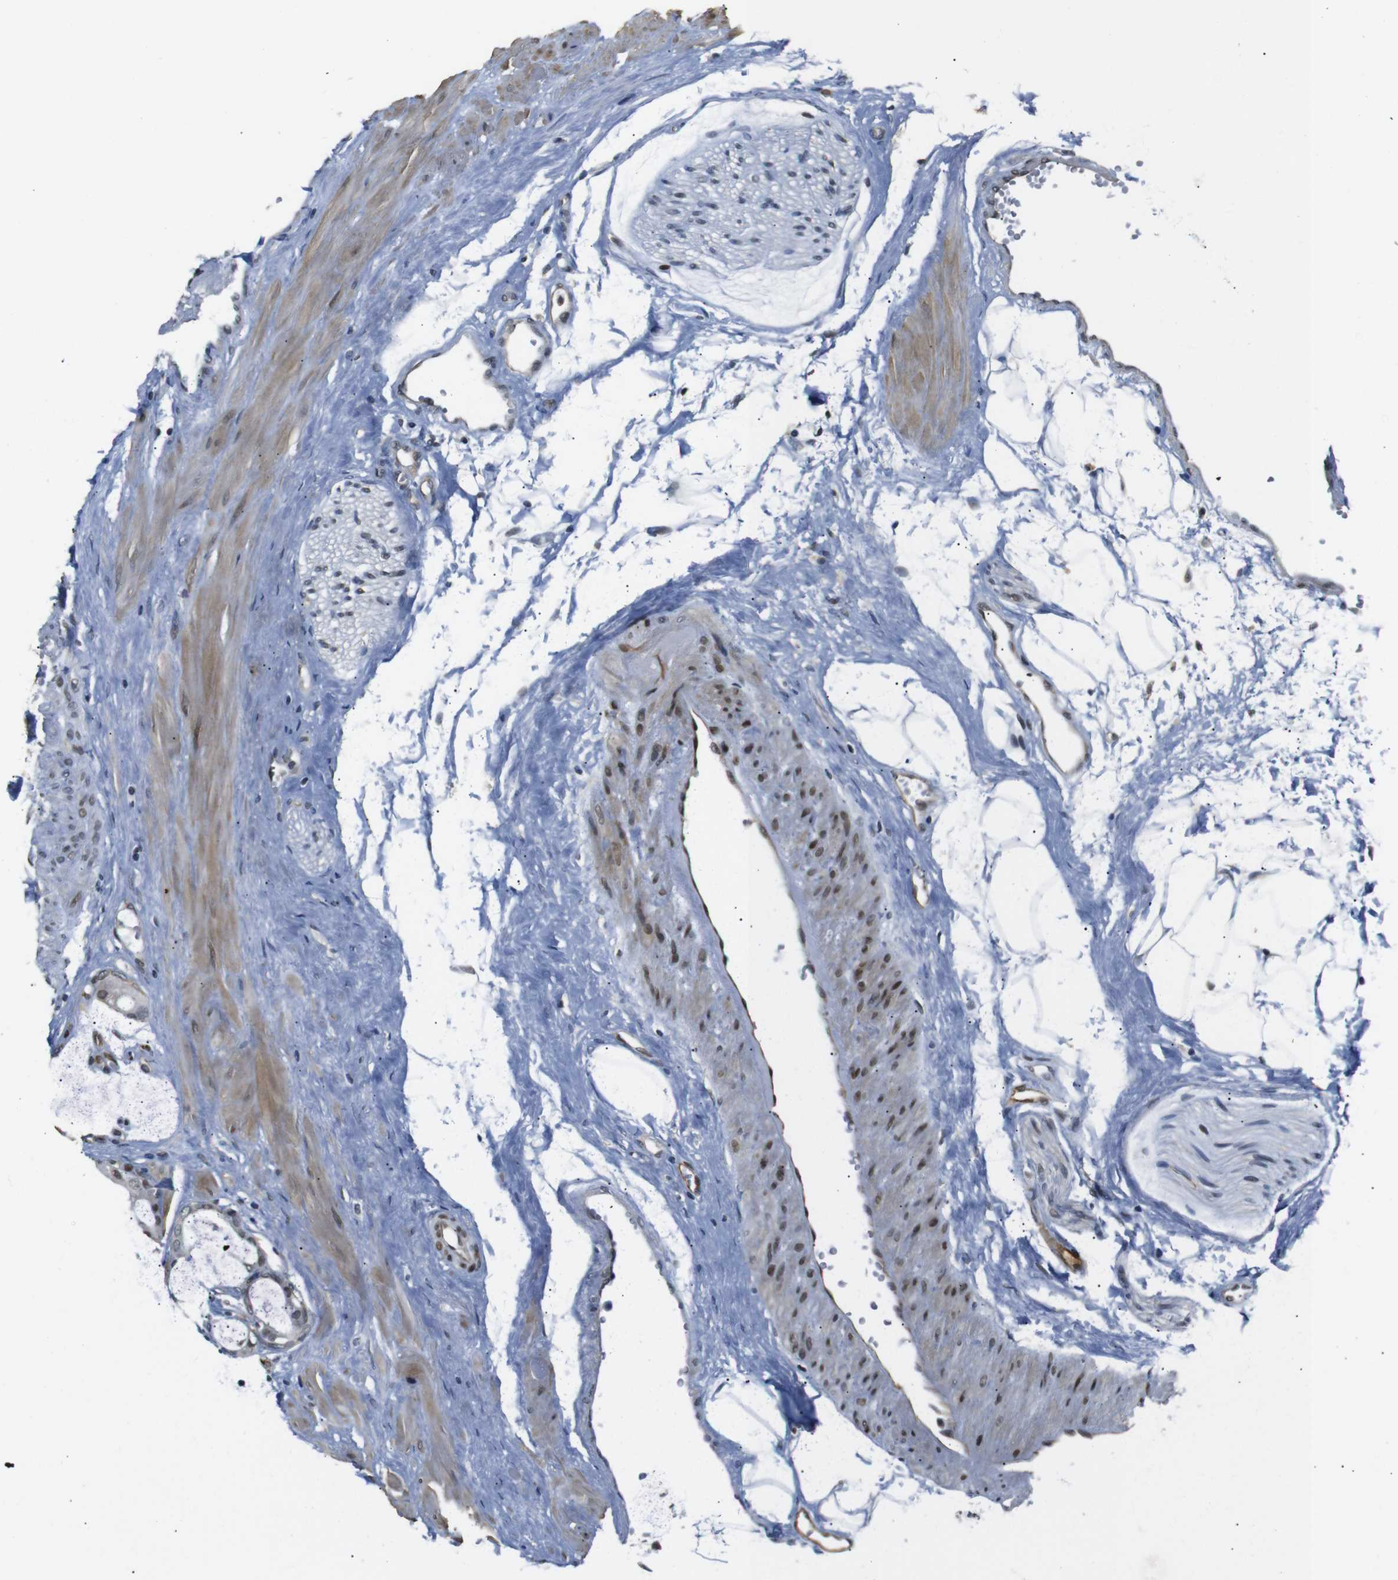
{"staining": {"intensity": "weak", "quantity": ">75%", "location": "cytoplasmic/membranous,nuclear"}, "tissue": "prostate cancer", "cell_type": "Tumor cells", "image_type": "cancer", "snomed": [{"axis": "morphology", "description": "Adenocarcinoma, Low grade"}, {"axis": "topography", "description": "Prostate"}], "caption": "Prostate cancer (low-grade adenocarcinoma) was stained to show a protein in brown. There is low levels of weak cytoplasmic/membranous and nuclear expression in about >75% of tumor cells.", "gene": "TBX2", "patient": {"sex": "male", "age": 53}}